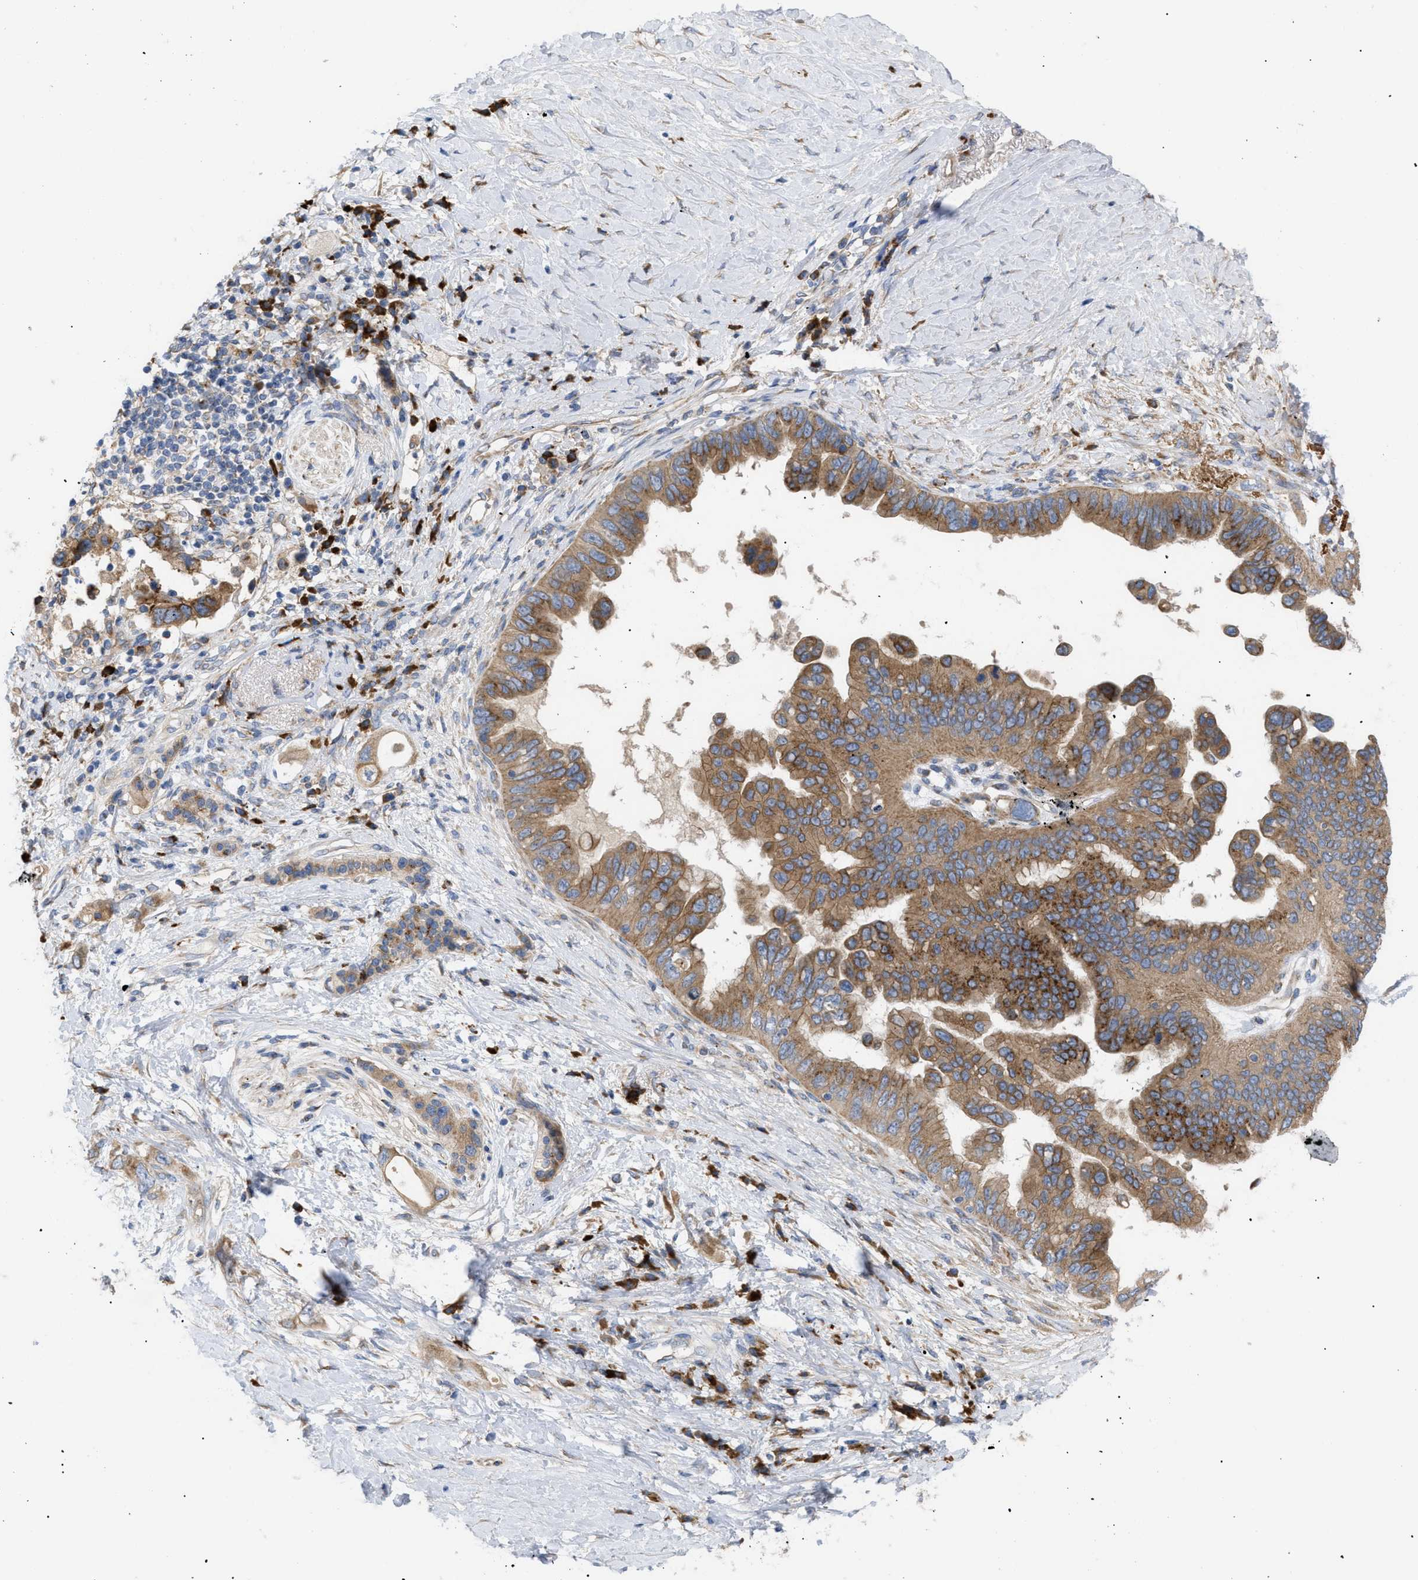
{"staining": {"intensity": "moderate", "quantity": ">75%", "location": "cytoplasmic/membranous"}, "tissue": "pancreatic cancer", "cell_type": "Tumor cells", "image_type": "cancer", "snomed": [{"axis": "morphology", "description": "Adenocarcinoma, NOS"}, {"axis": "topography", "description": "Pancreas"}], "caption": "Moderate cytoplasmic/membranous expression for a protein is identified in about >75% of tumor cells of pancreatic adenocarcinoma using immunohistochemistry.", "gene": "SLC50A1", "patient": {"sex": "female", "age": 56}}